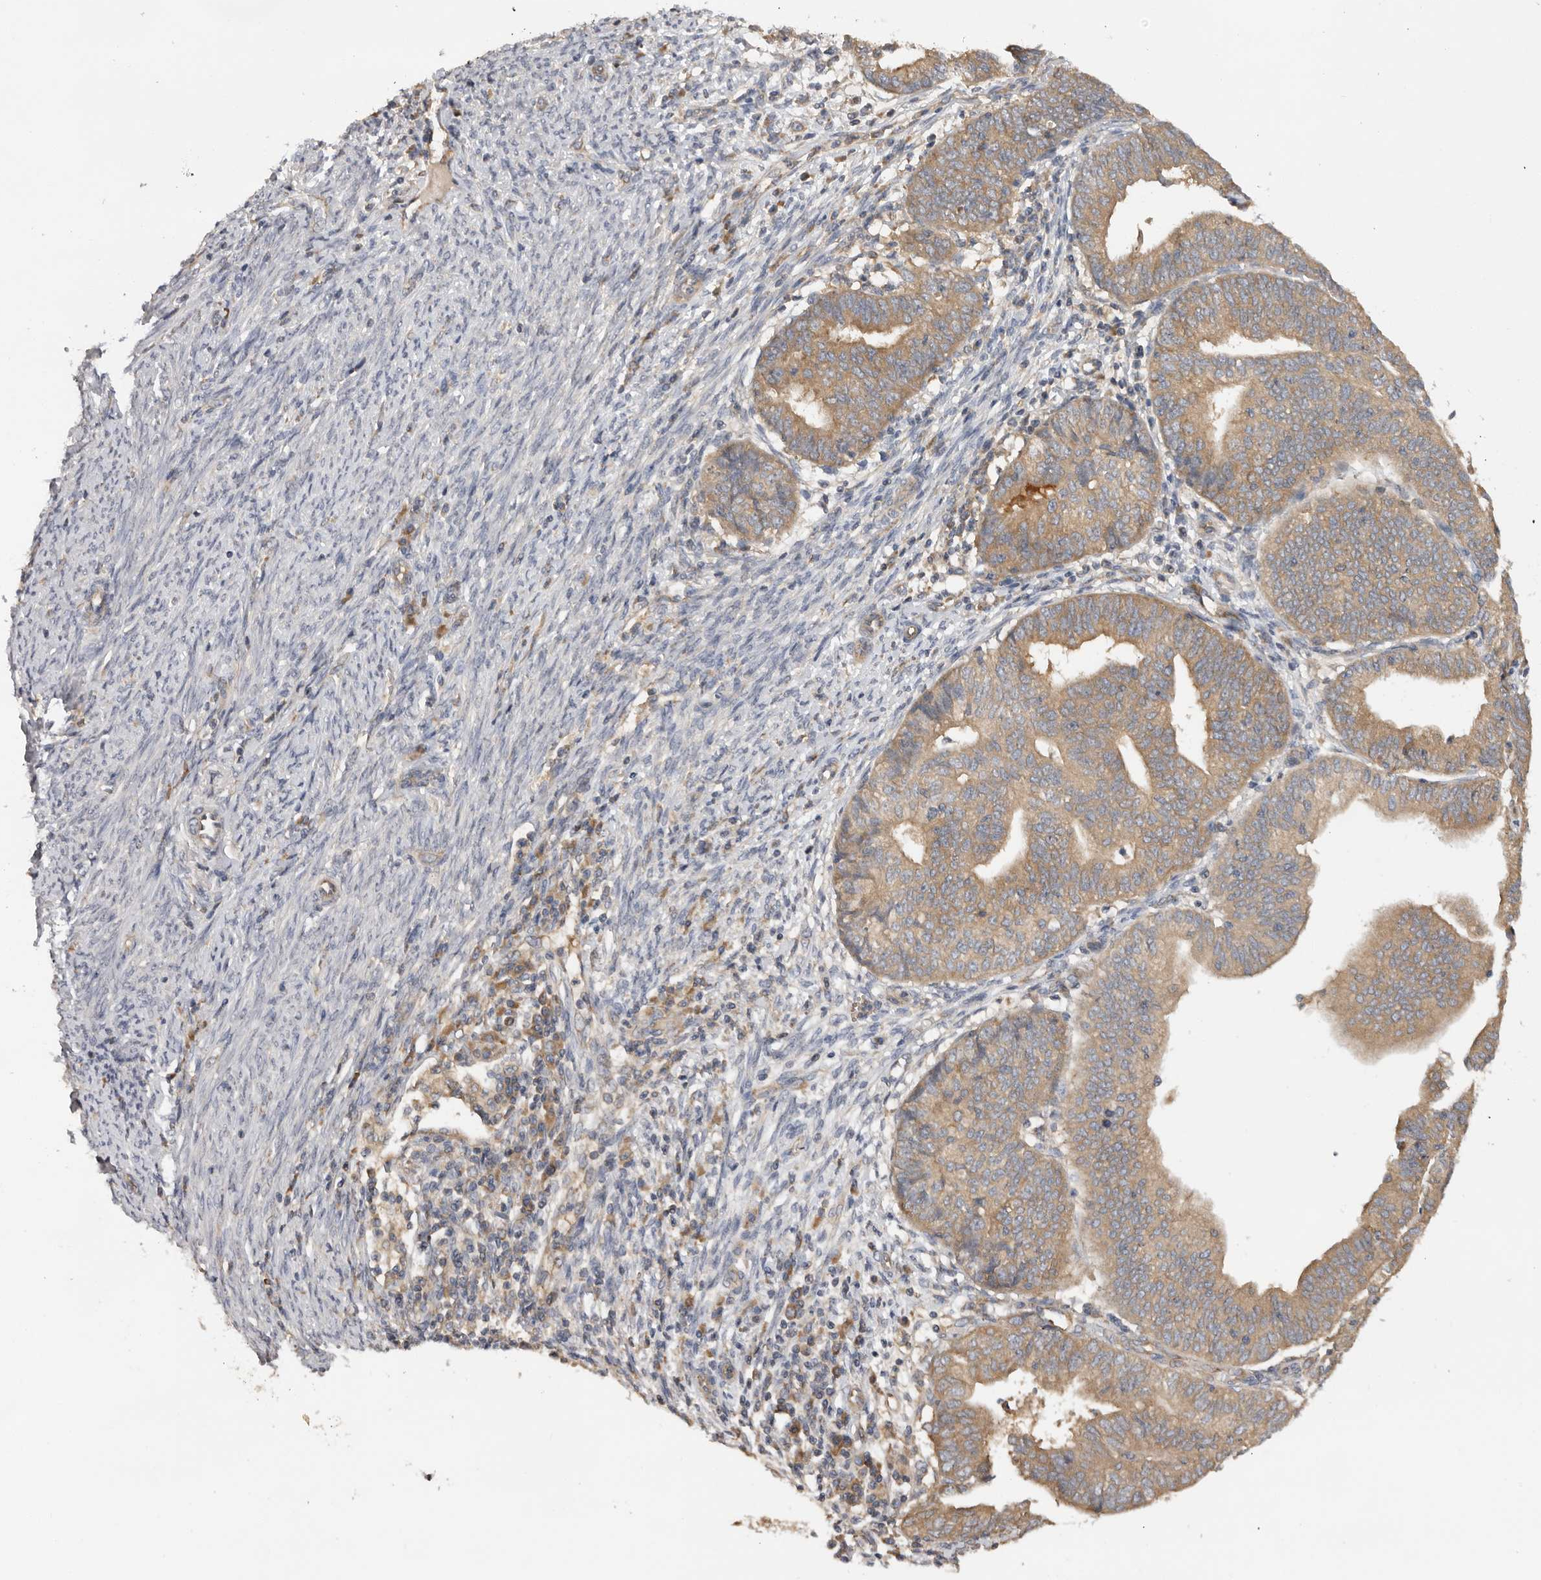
{"staining": {"intensity": "moderate", "quantity": ">75%", "location": "cytoplasmic/membranous"}, "tissue": "endometrial cancer", "cell_type": "Tumor cells", "image_type": "cancer", "snomed": [{"axis": "morphology", "description": "Adenocarcinoma, NOS"}, {"axis": "topography", "description": "Uterus"}], "caption": "About >75% of tumor cells in endometrial cancer exhibit moderate cytoplasmic/membranous protein positivity as visualized by brown immunohistochemical staining.", "gene": "PPP1R42", "patient": {"sex": "female", "age": 77}}